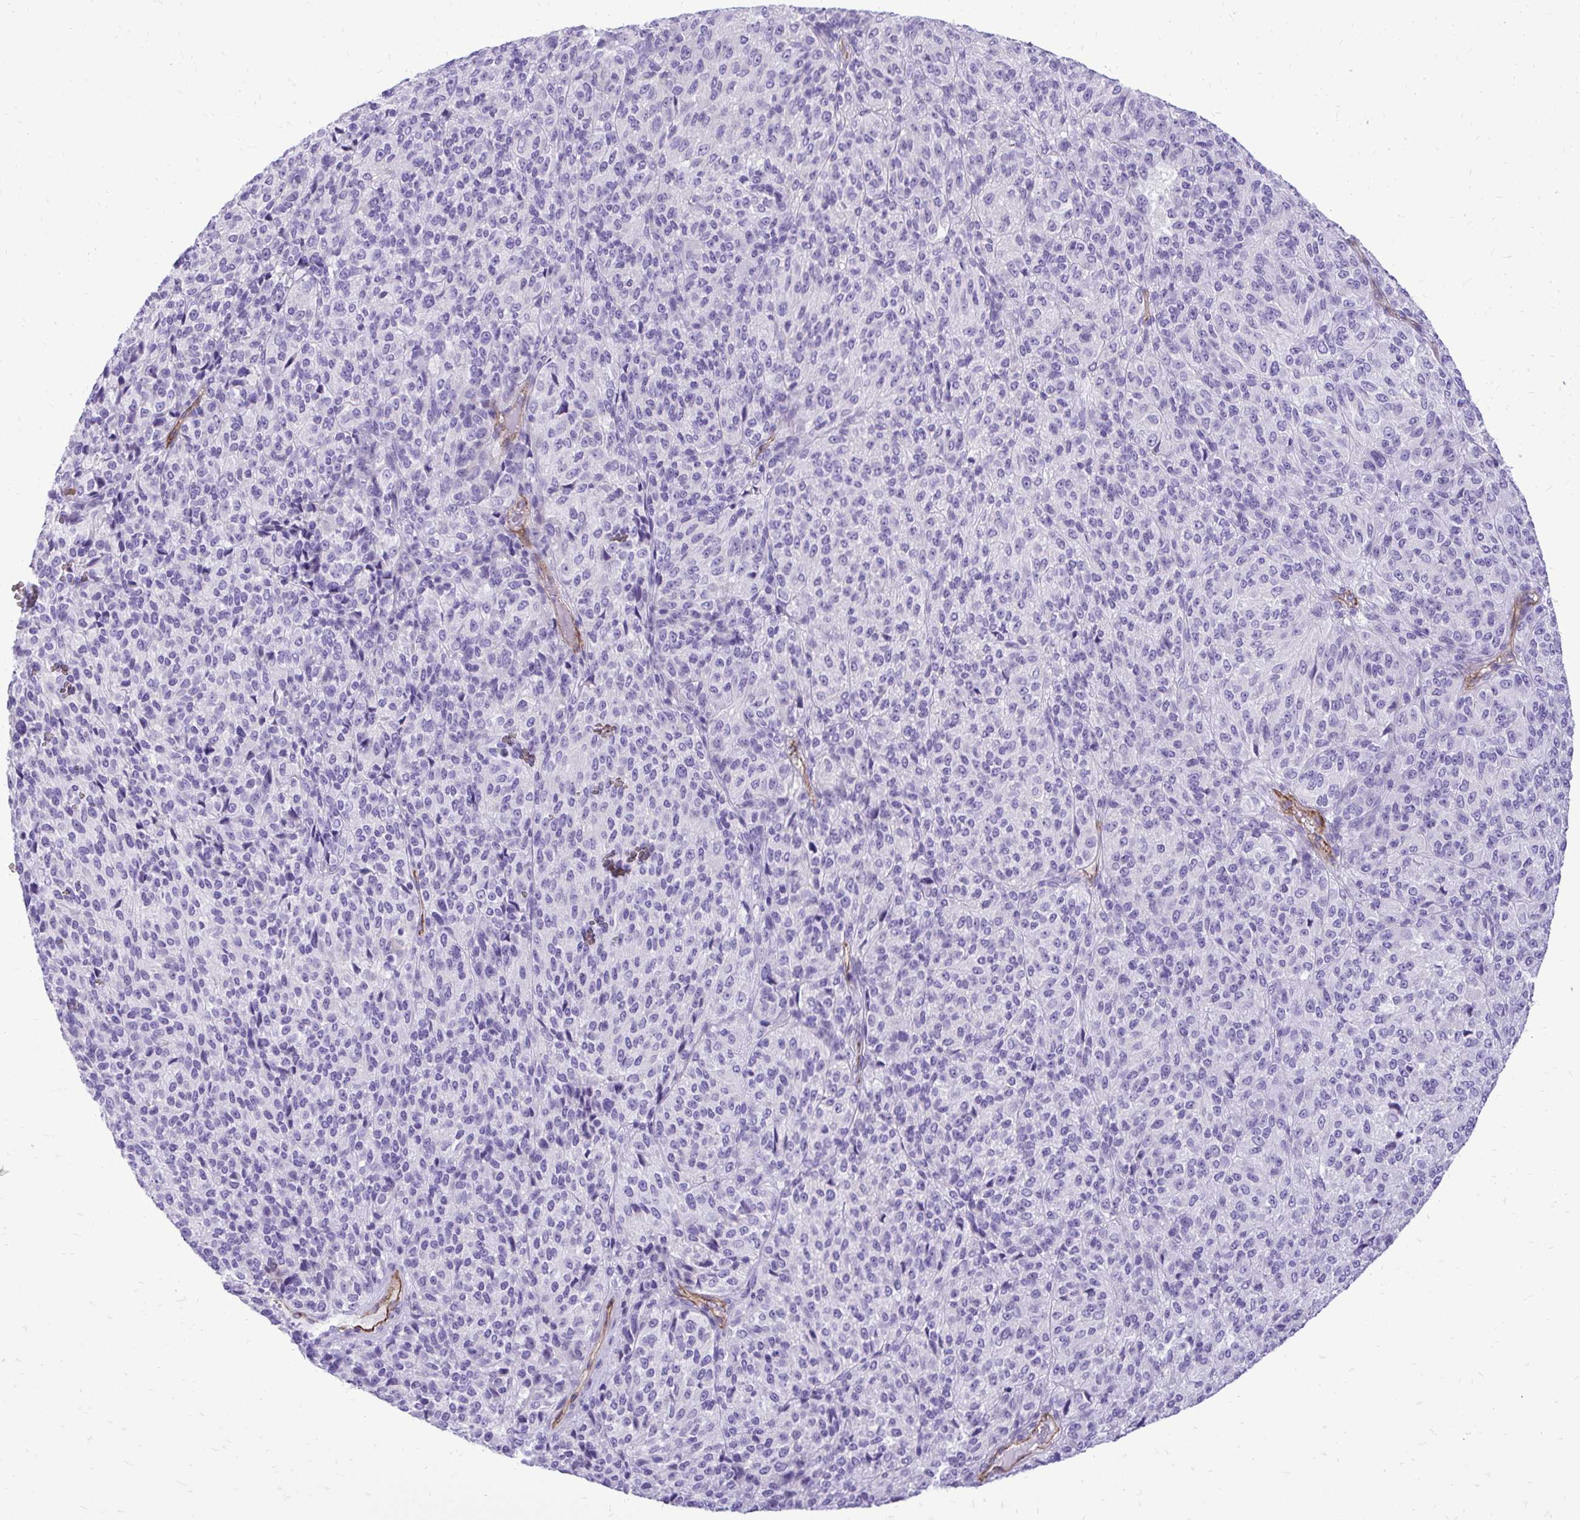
{"staining": {"intensity": "negative", "quantity": "none", "location": "none"}, "tissue": "melanoma", "cell_type": "Tumor cells", "image_type": "cancer", "snomed": [{"axis": "morphology", "description": "Malignant melanoma, Metastatic site"}, {"axis": "topography", "description": "Brain"}], "caption": "Immunohistochemistry histopathology image of neoplastic tissue: human melanoma stained with DAB reveals no significant protein expression in tumor cells.", "gene": "PELI3", "patient": {"sex": "female", "age": 56}}